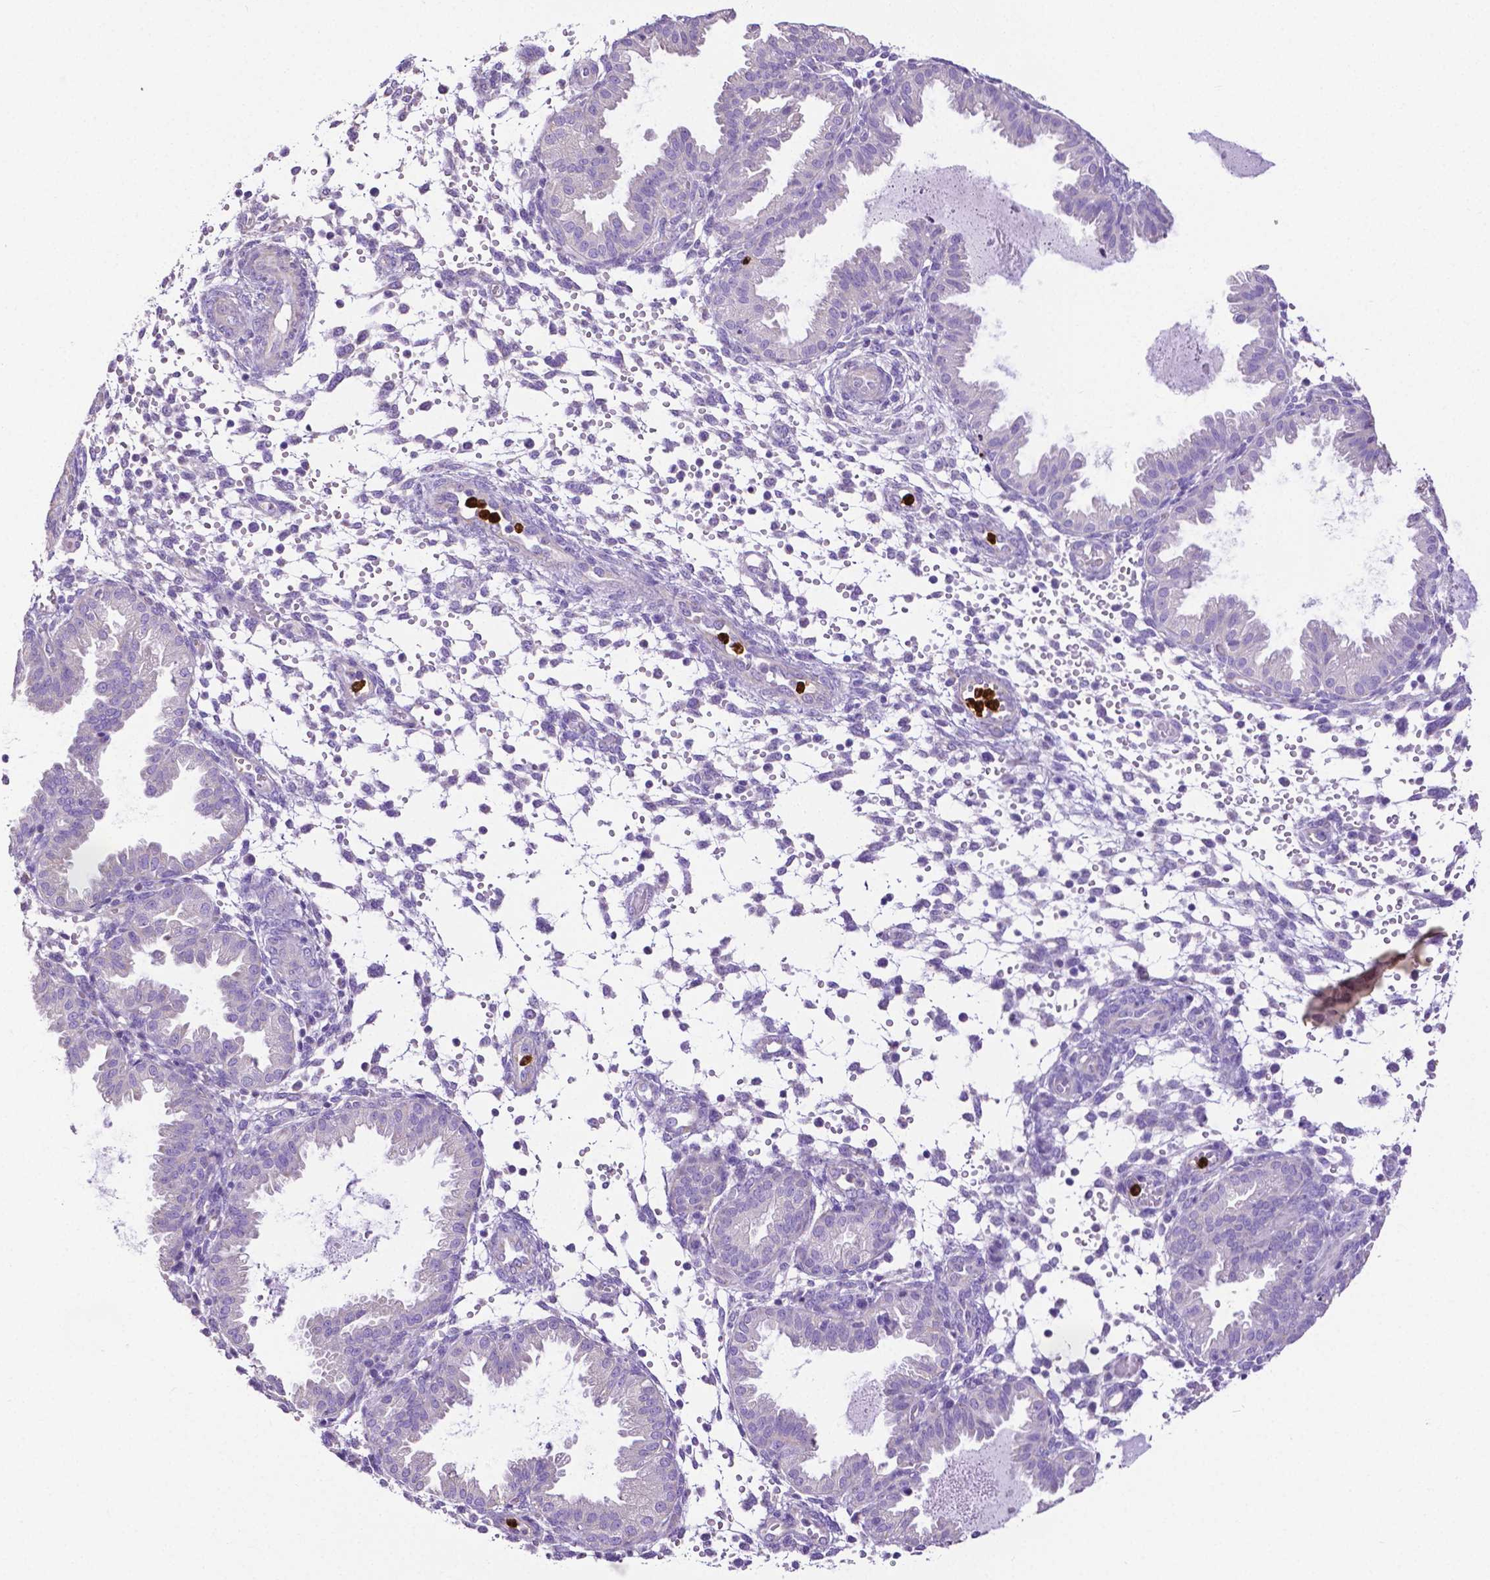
{"staining": {"intensity": "negative", "quantity": "none", "location": "none"}, "tissue": "endometrium", "cell_type": "Cells in endometrial stroma", "image_type": "normal", "snomed": [{"axis": "morphology", "description": "Normal tissue, NOS"}, {"axis": "topography", "description": "Endometrium"}], "caption": "This image is of benign endometrium stained with immunohistochemistry (IHC) to label a protein in brown with the nuclei are counter-stained blue. There is no positivity in cells in endometrial stroma.", "gene": "MMP9", "patient": {"sex": "female", "age": 33}}